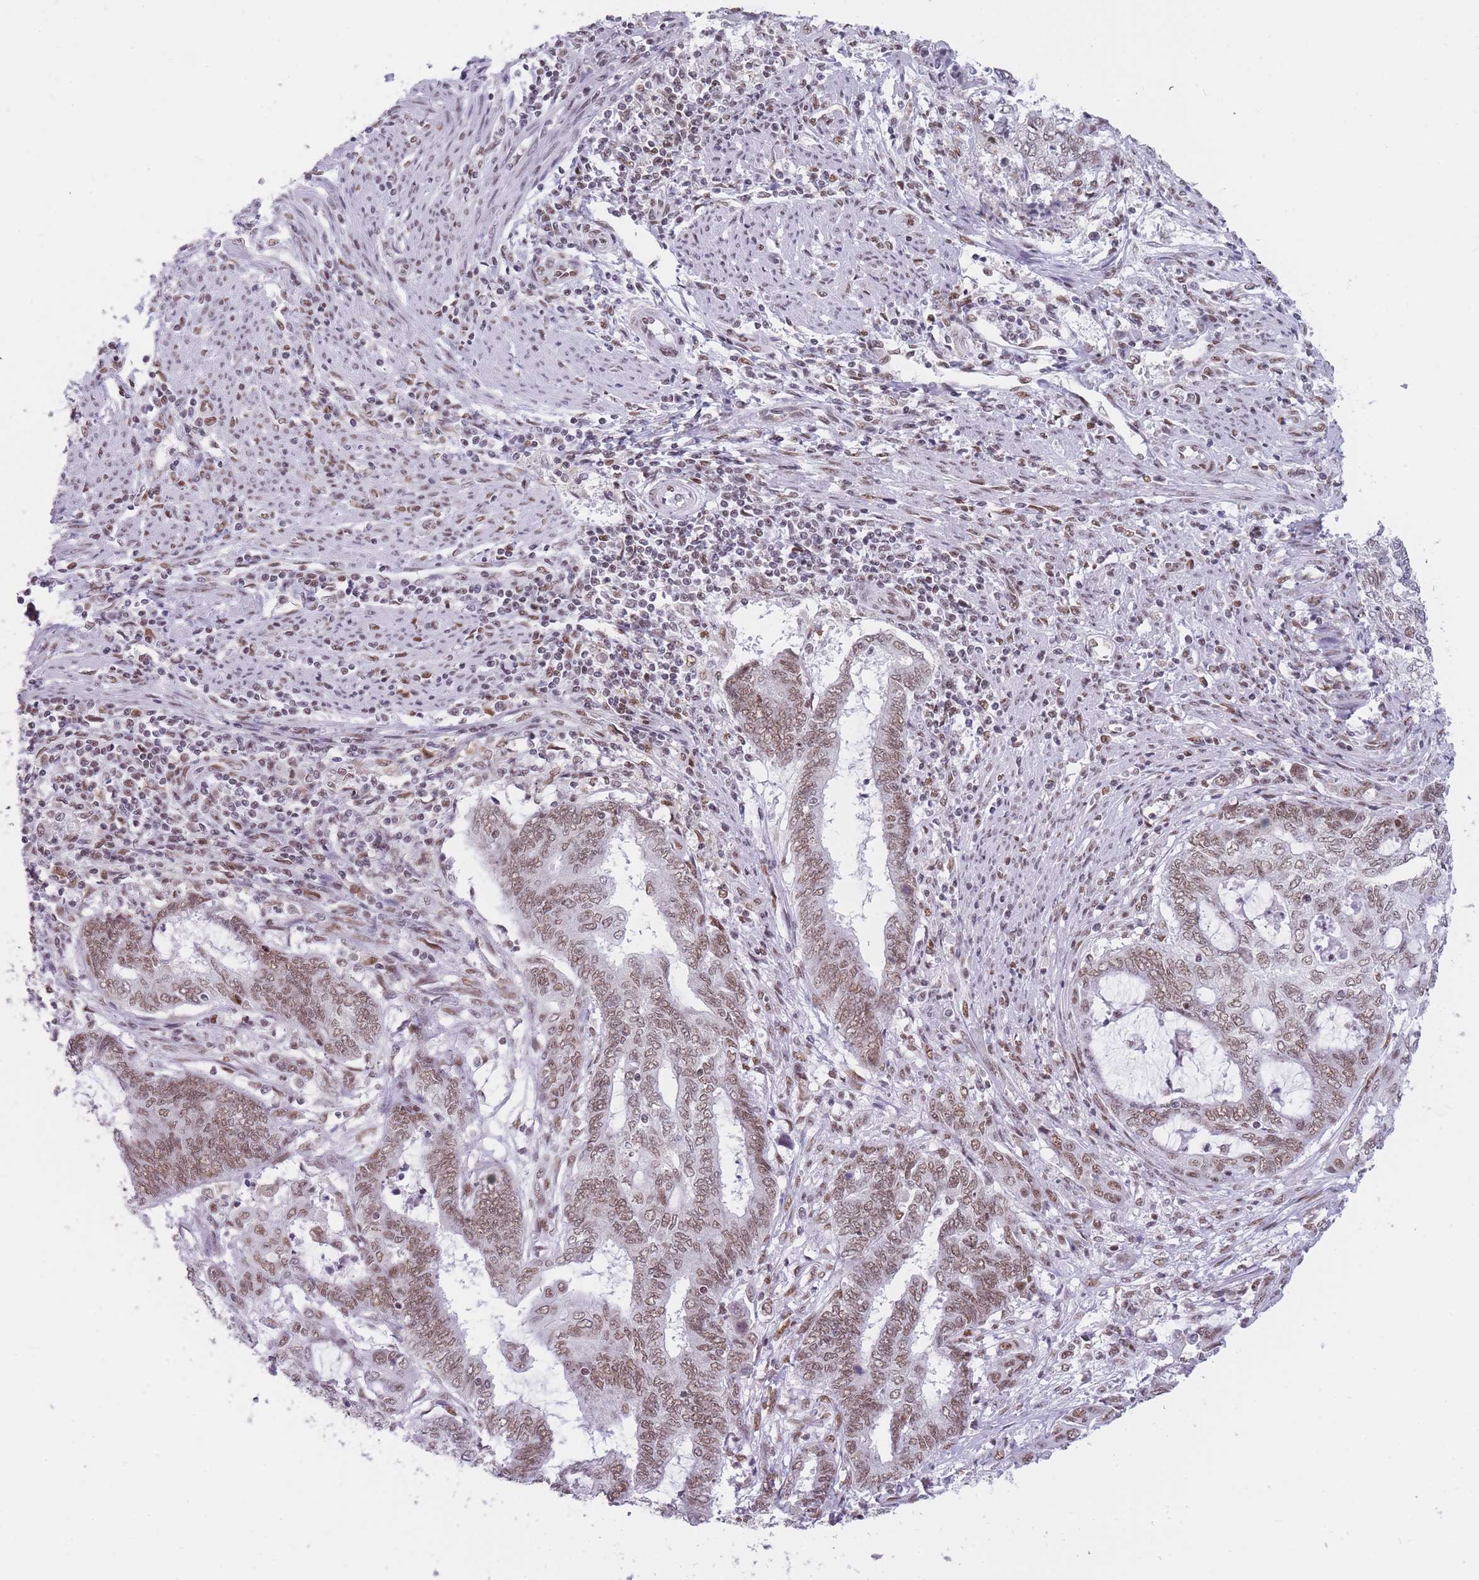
{"staining": {"intensity": "moderate", "quantity": ">75%", "location": "nuclear"}, "tissue": "endometrial cancer", "cell_type": "Tumor cells", "image_type": "cancer", "snomed": [{"axis": "morphology", "description": "Adenocarcinoma, NOS"}, {"axis": "topography", "description": "Uterus"}, {"axis": "topography", "description": "Endometrium"}], "caption": "Endometrial cancer (adenocarcinoma) was stained to show a protein in brown. There is medium levels of moderate nuclear staining in about >75% of tumor cells.", "gene": "HNRNPUL1", "patient": {"sex": "female", "age": 70}}